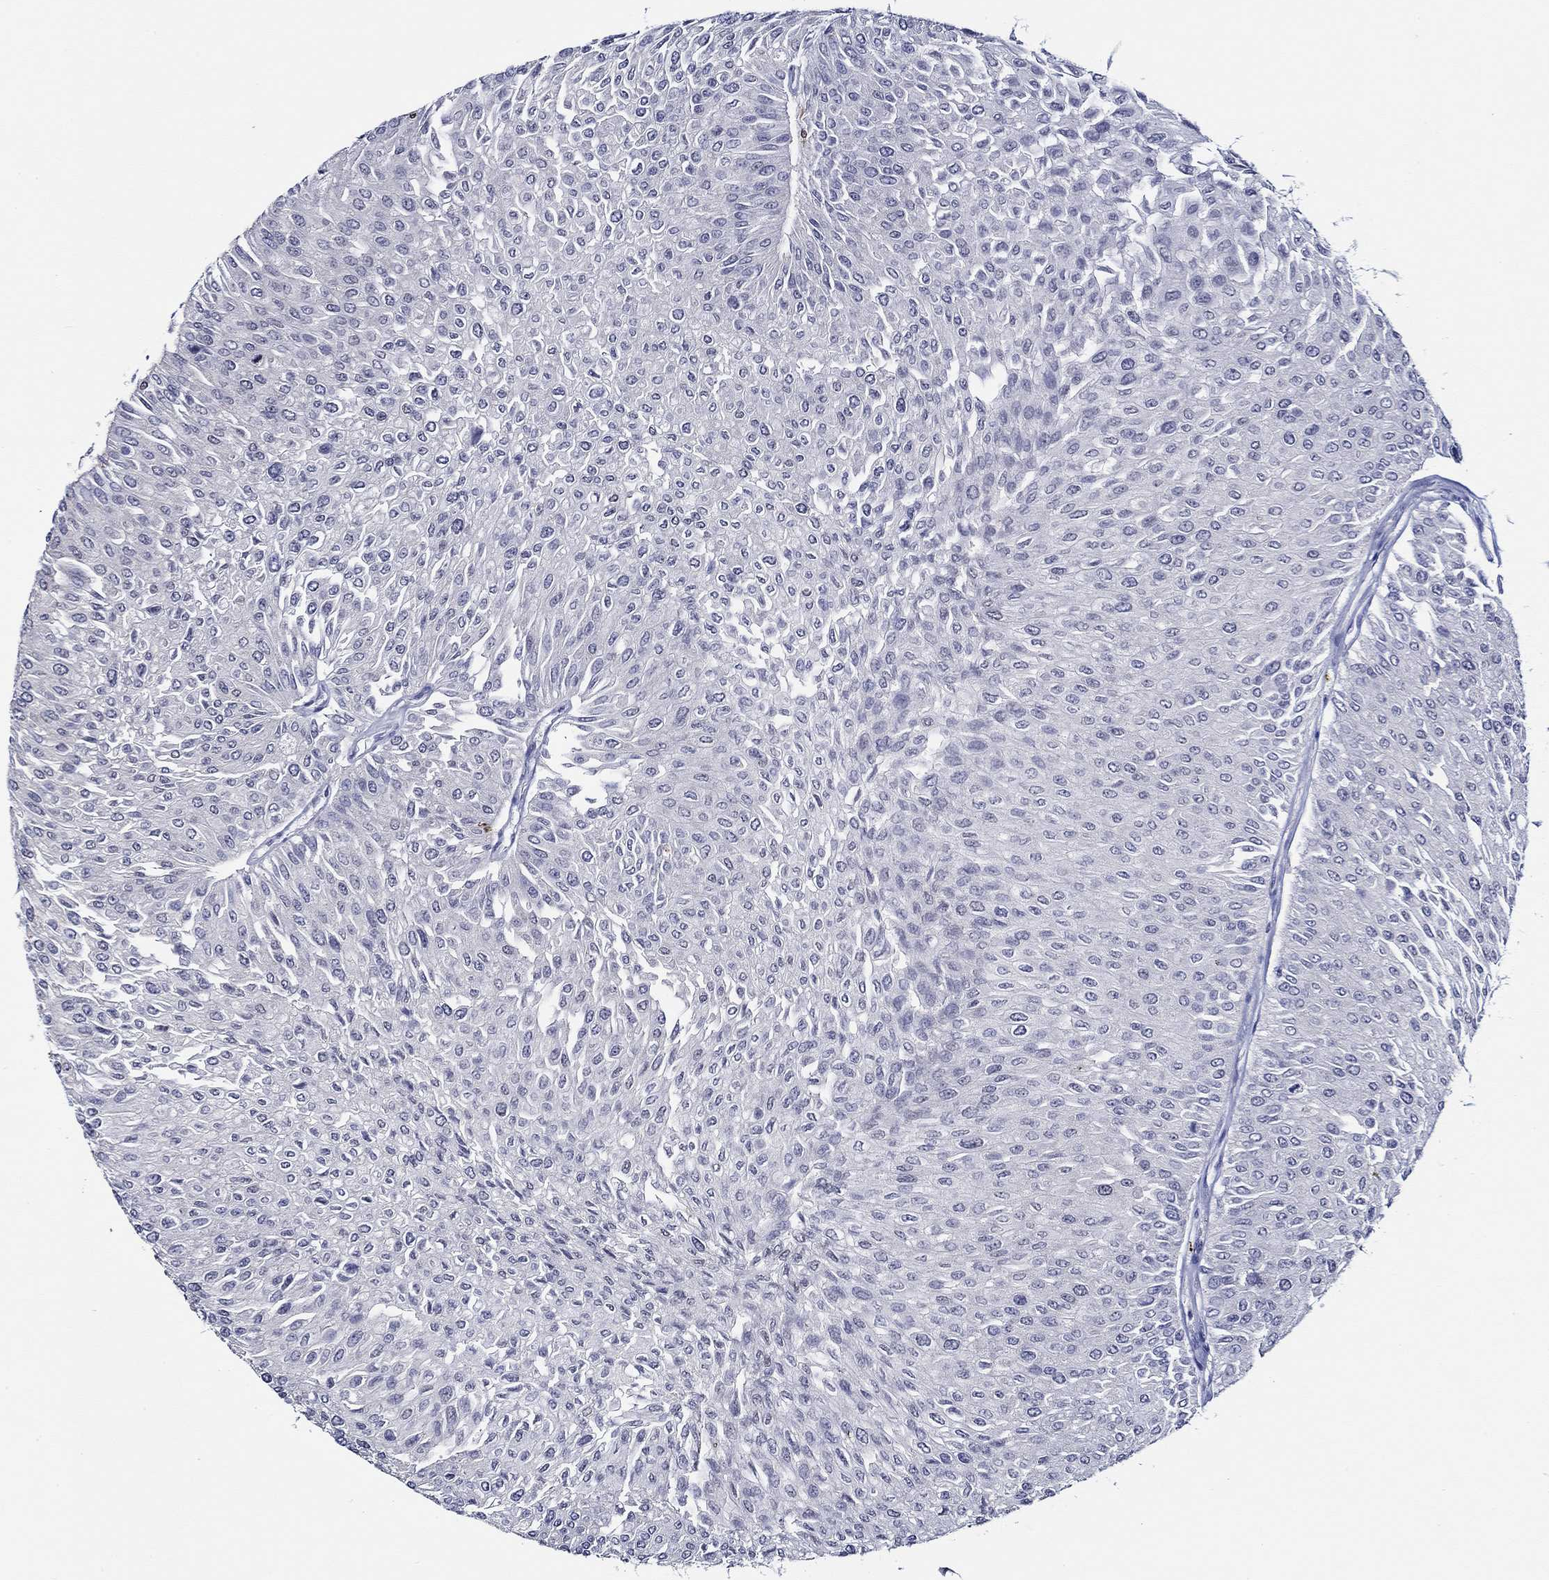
{"staining": {"intensity": "negative", "quantity": "none", "location": "none"}, "tissue": "urothelial cancer", "cell_type": "Tumor cells", "image_type": "cancer", "snomed": [{"axis": "morphology", "description": "Urothelial carcinoma, Low grade"}, {"axis": "topography", "description": "Urinary bladder"}], "caption": "Tumor cells show no significant protein expression in urothelial cancer.", "gene": "GATA2", "patient": {"sex": "male", "age": 67}}